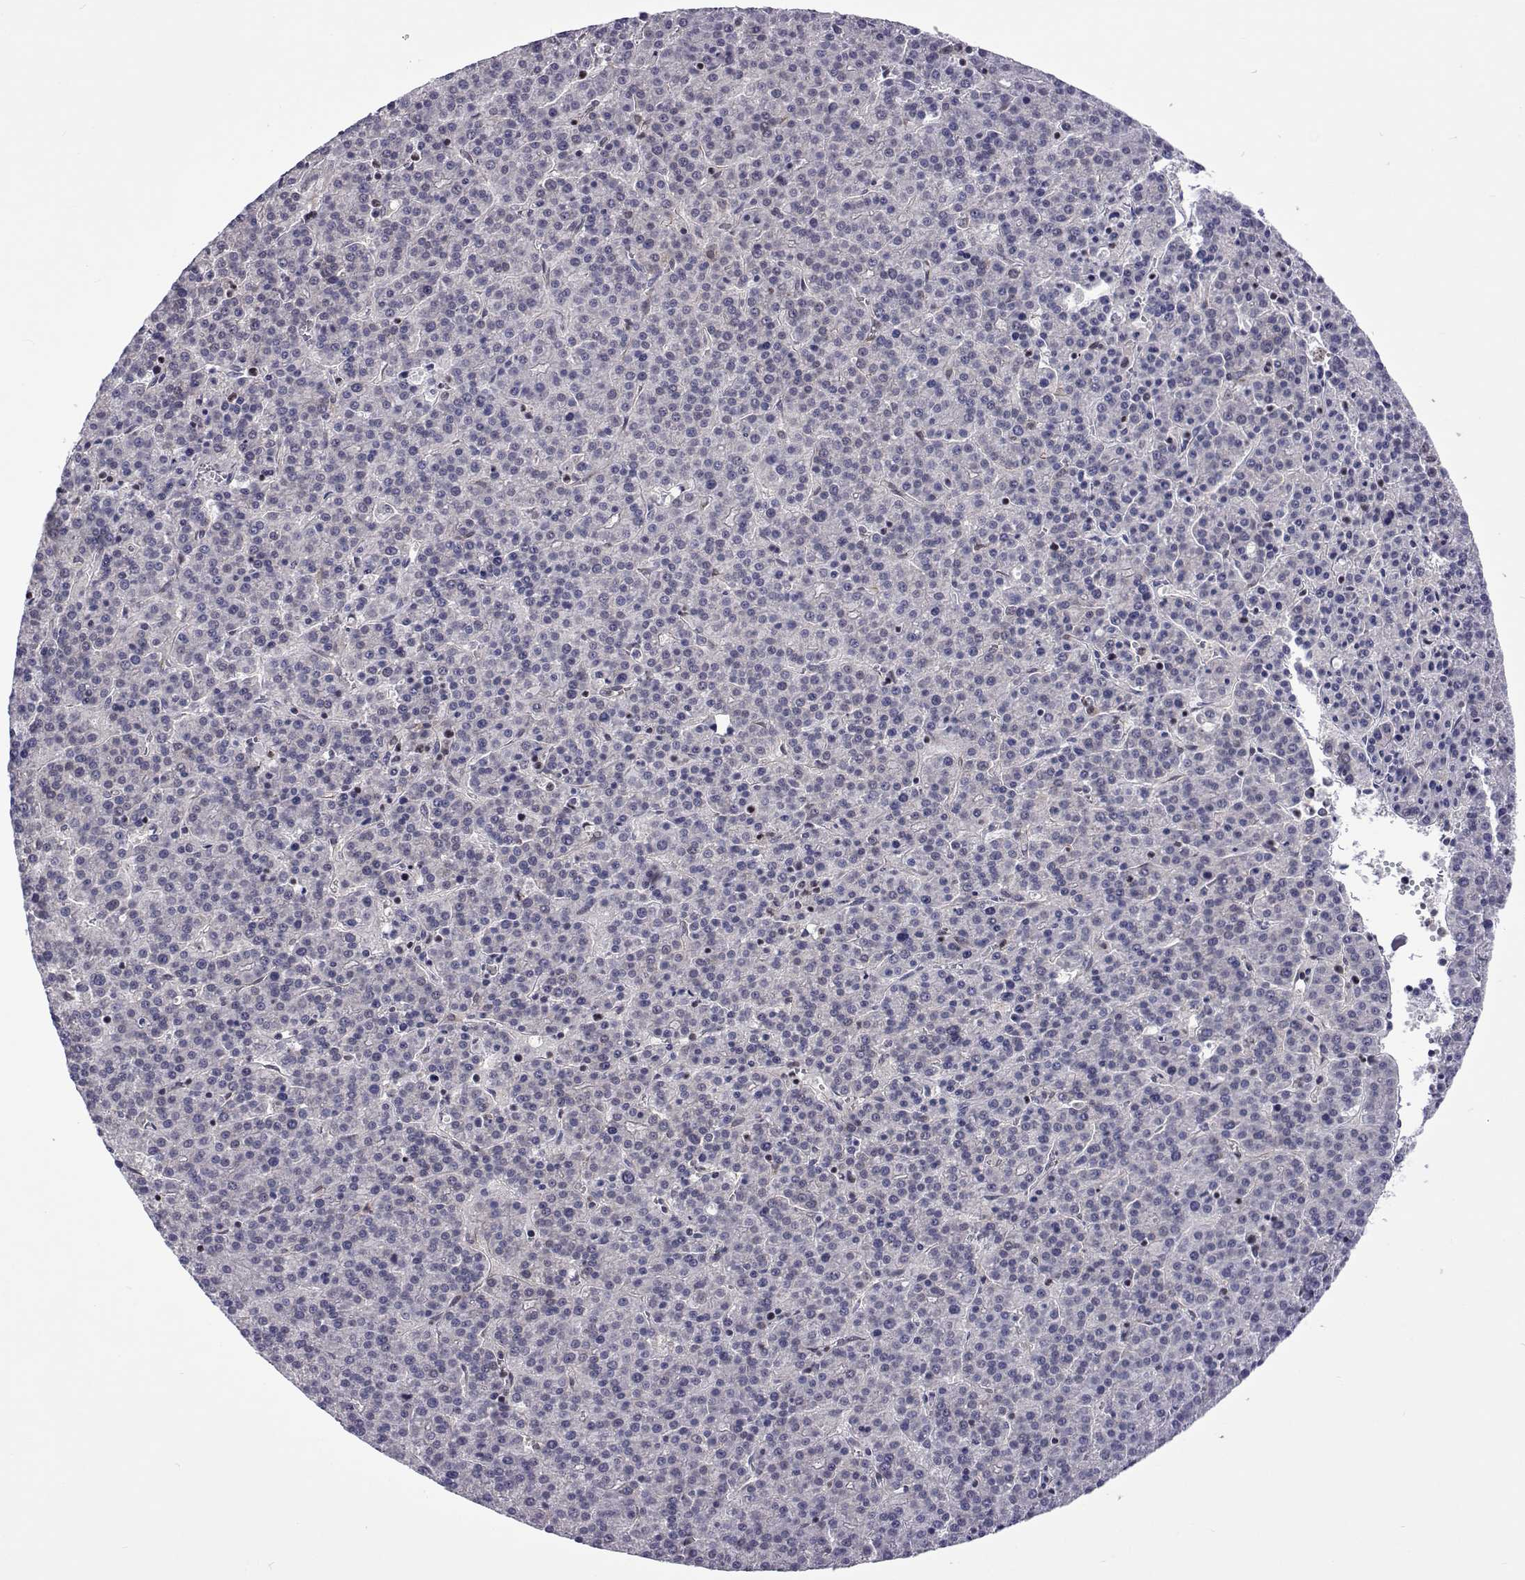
{"staining": {"intensity": "negative", "quantity": "none", "location": "none"}, "tissue": "liver cancer", "cell_type": "Tumor cells", "image_type": "cancer", "snomed": [{"axis": "morphology", "description": "Carcinoma, Hepatocellular, NOS"}, {"axis": "topography", "description": "Liver"}], "caption": "Liver cancer (hepatocellular carcinoma) was stained to show a protein in brown. There is no significant expression in tumor cells.", "gene": "TCF15", "patient": {"sex": "female", "age": 58}}